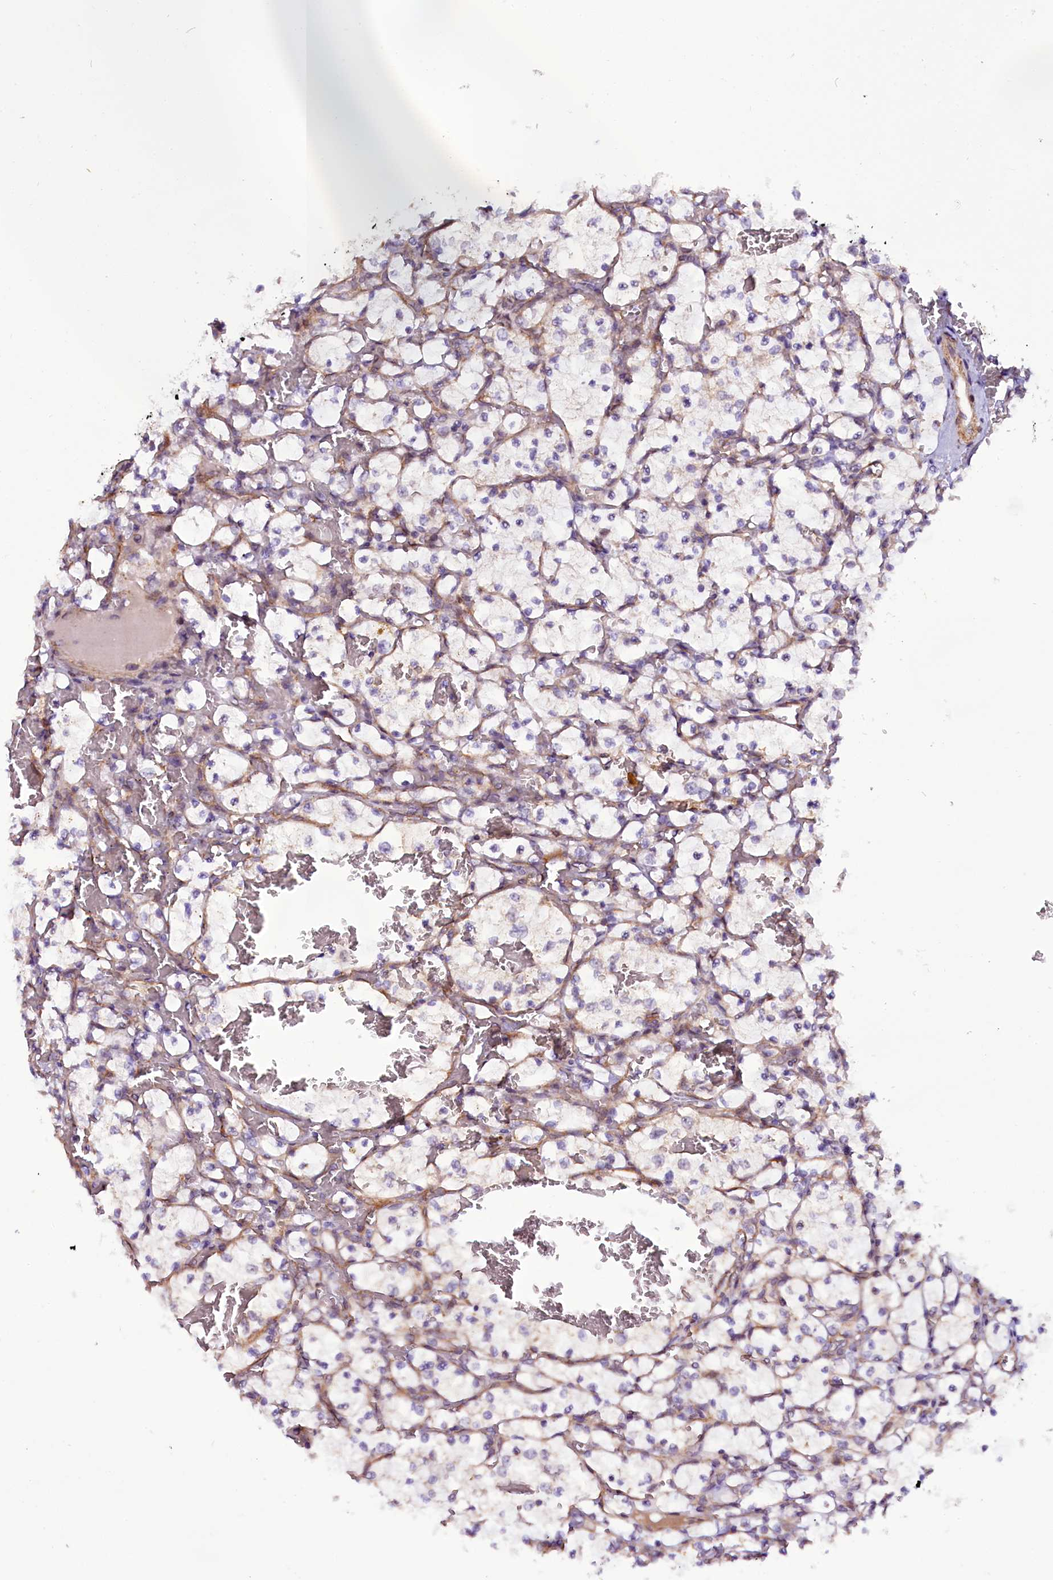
{"staining": {"intensity": "weak", "quantity": "25%-75%", "location": "cytoplasmic/membranous"}, "tissue": "renal cancer", "cell_type": "Tumor cells", "image_type": "cancer", "snomed": [{"axis": "morphology", "description": "Adenocarcinoma, NOS"}, {"axis": "topography", "description": "Kidney"}], "caption": "The image reveals staining of renal cancer, revealing weak cytoplasmic/membranous protein staining (brown color) within tumor cells.", "gene": "UACA", "patient": {"sex": "female", "age": 69}}